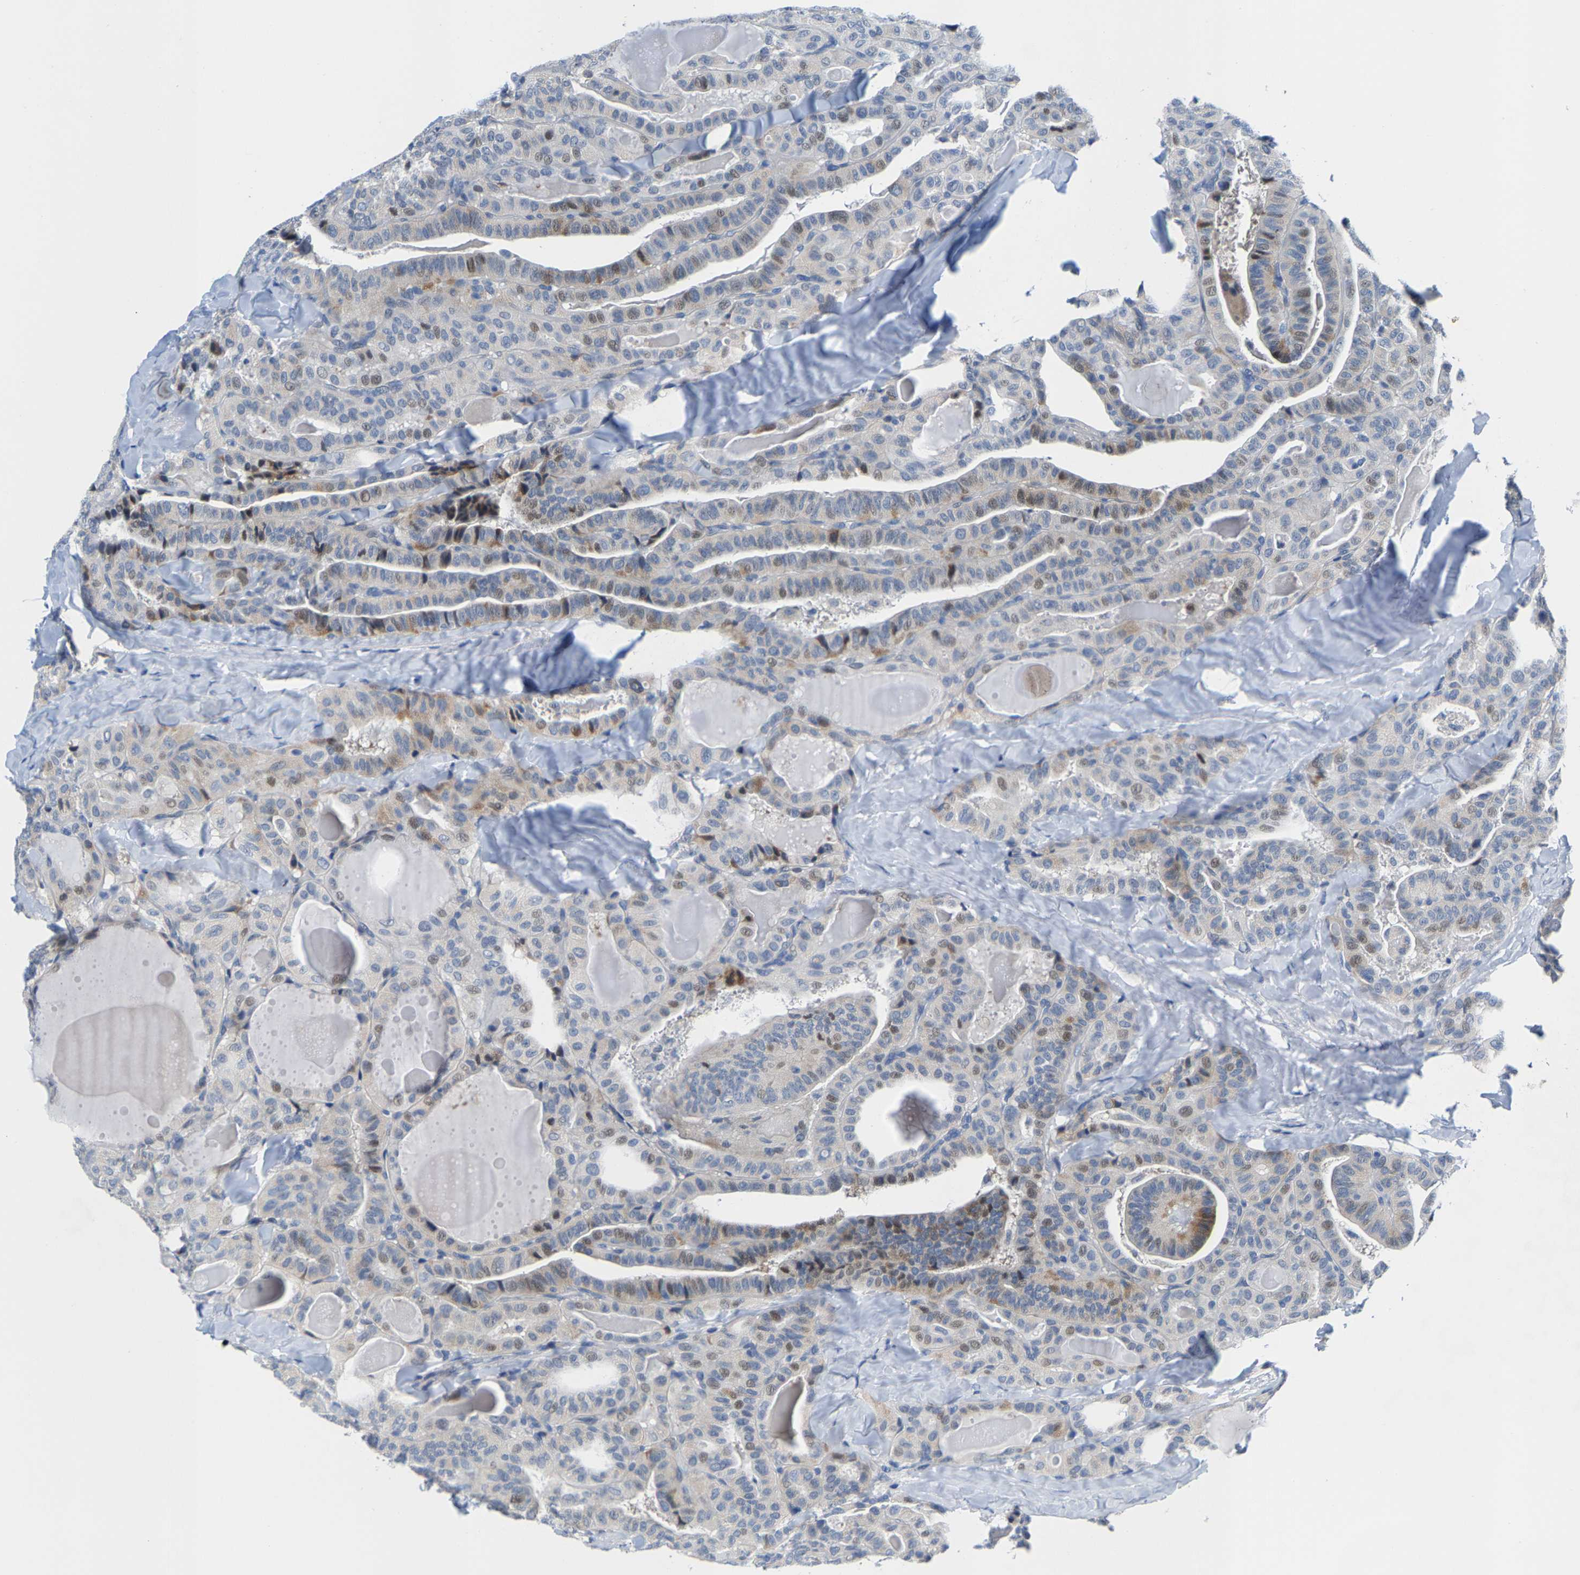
{"staining": {"intensity": "weak", "quantity": "<25%", "location": "cytoplasmic/membranous,nuclear"}, "tissue": "thyroid cancer", "cell_type": "Tumor cells", "image_type": "cancer", "snomed": [{"axis": "morphology", "description": "Papillary adenocarcinoma, NOS"}, {"axis": "topography", "description": "Thyroid gland"}], "caption": "Immunohistochemistry histopathology image of neoplastic tissue: human thyroid cancer stained with DAB (3,3'-diaminobenzidine) exhibits no significant protein positivity in tumor cells.", "gene": "KLHL1", "patient": {"sex": "male", "age": 77}}